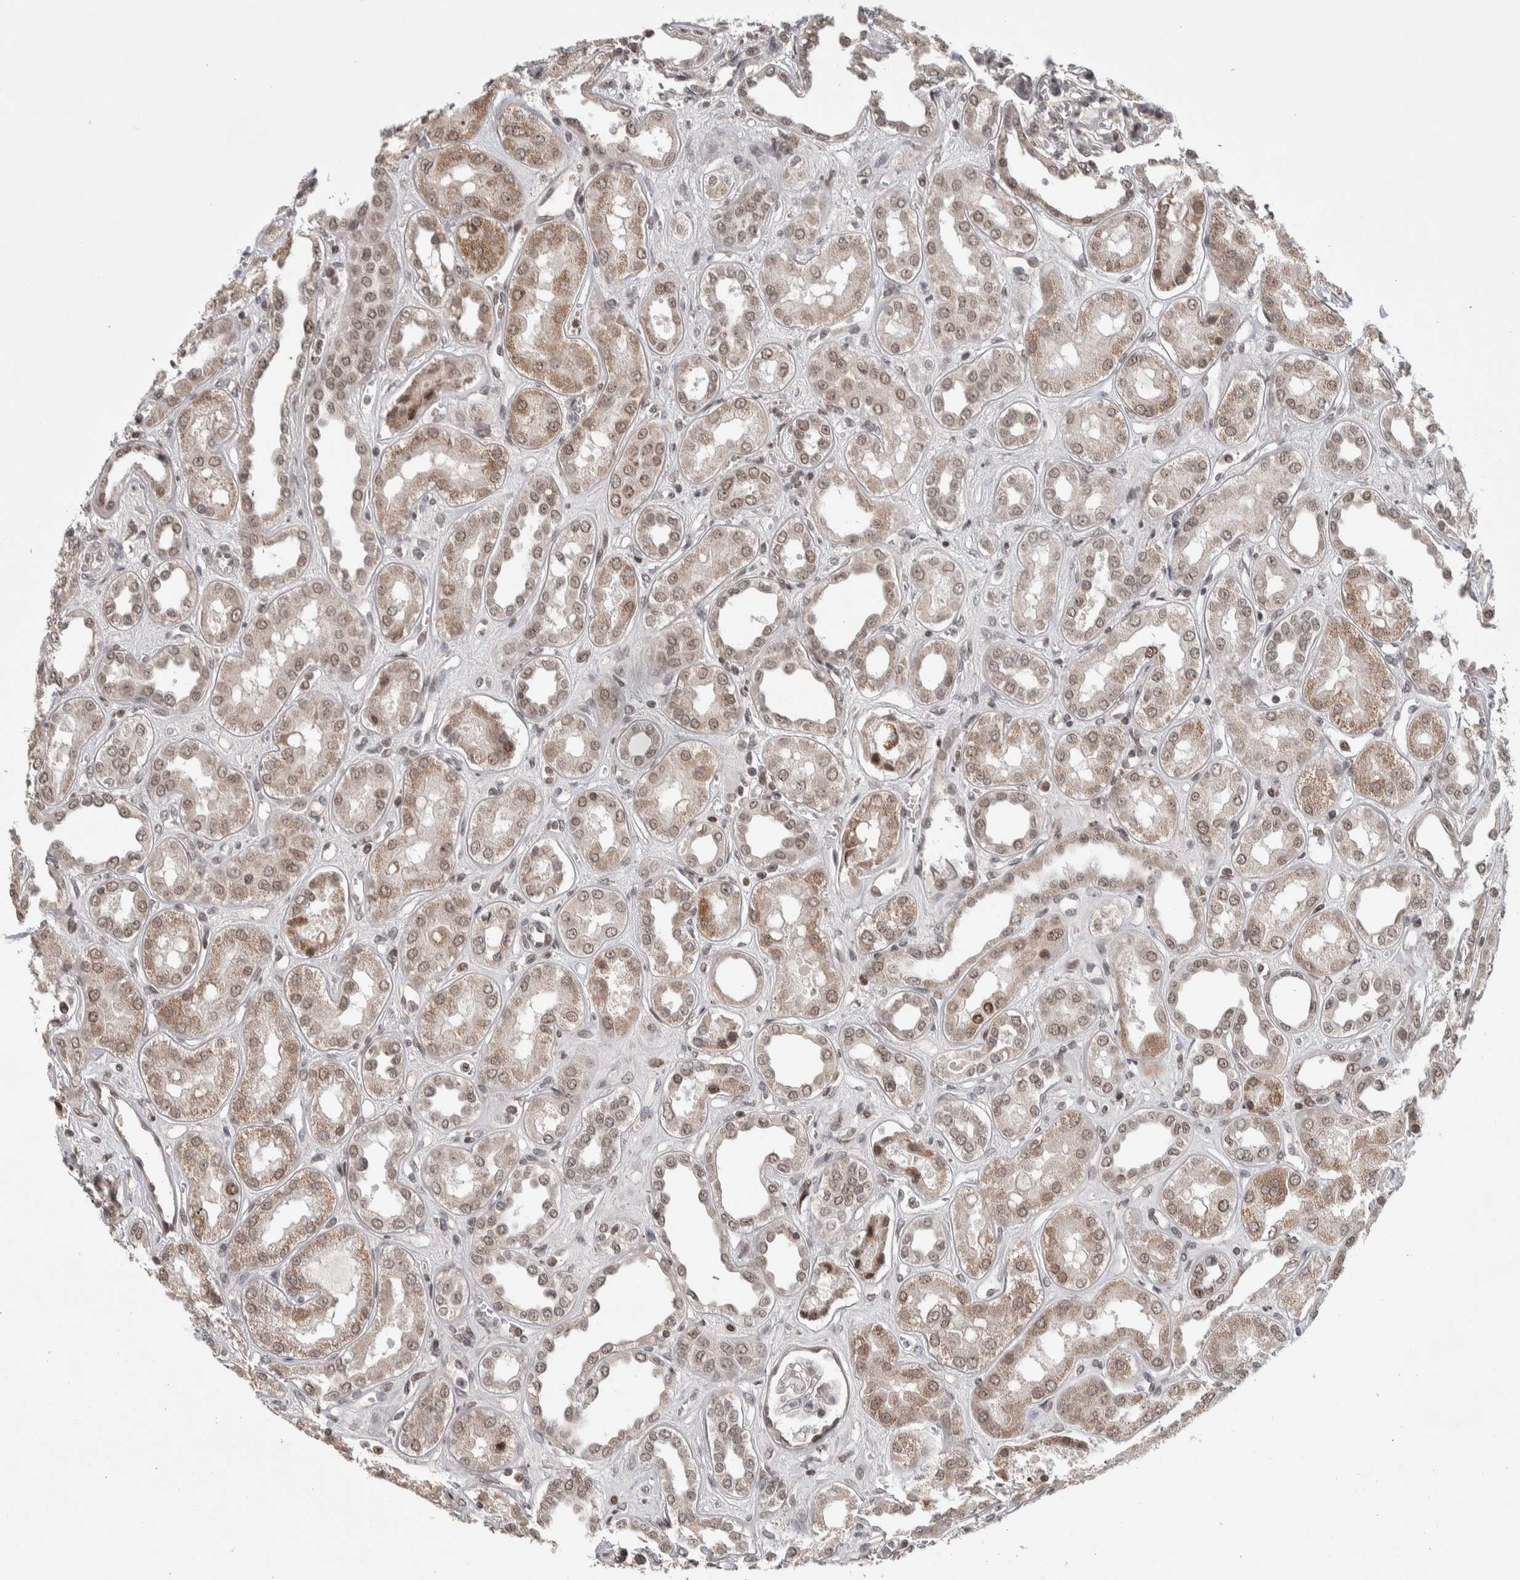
{"staining": {"intensity": "moderate", "quantity": "<25%", "location": "cytoplasmic/membranous,nuclear"}, "tissue": "kidney", "cell_type": "Cells in glomeruli", "image_type": "normal", "snomed": [{"axis": "morphology", "description": "Normal tissue, NOS"}, {"axis": "topography", "description": "Kidney"}], "caption": "A high-resolution photomicrograph shows immunohistochemistry staining of benign kidney, which shows moderate cytoplasmic/membranous,nuclear positivity in approximately <25% of cells in glomeruli.", "gene": "ZNF592", "patient": {"sex": "male", "age": 59}}